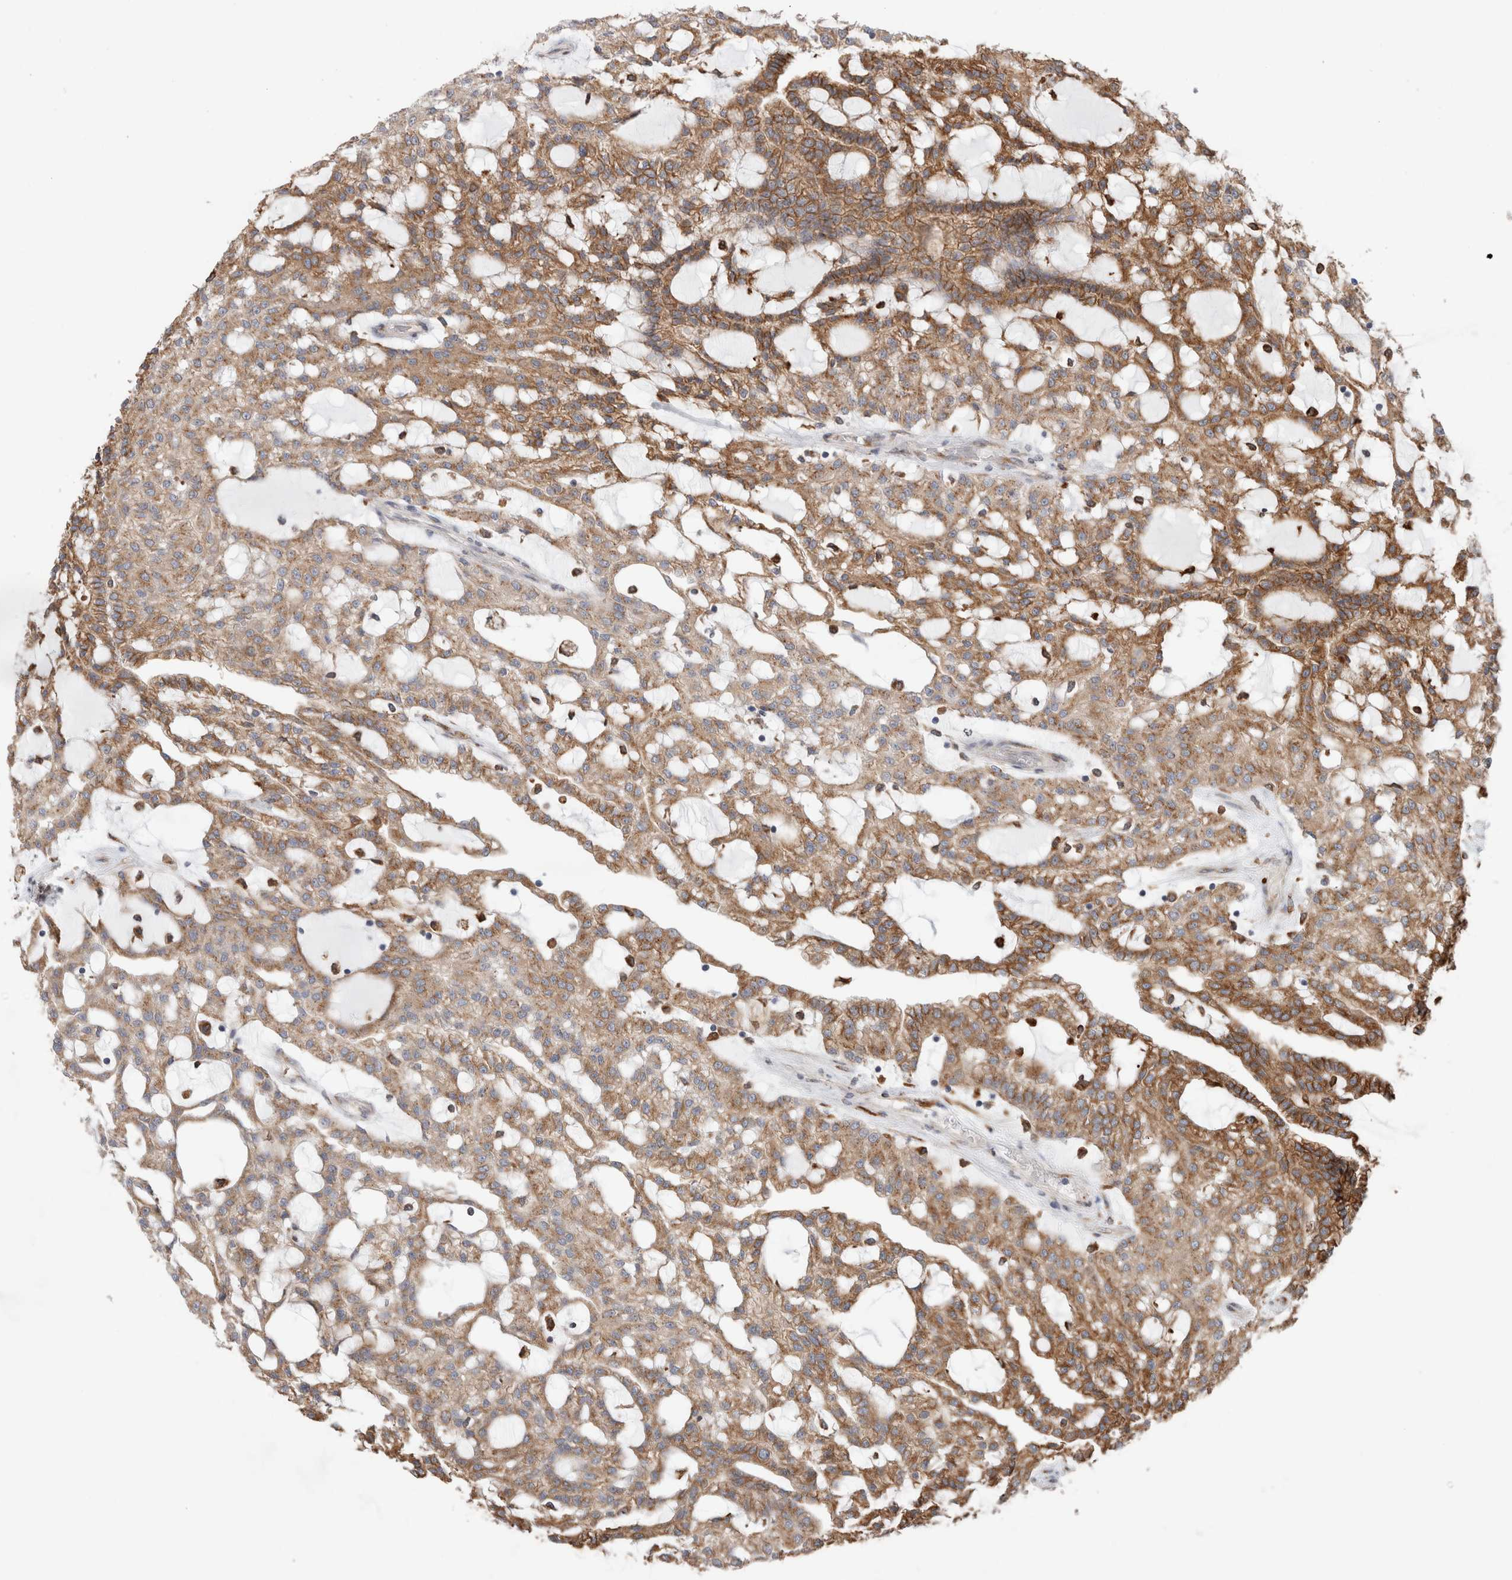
{"staining": {"intensity": "moderate", "quantity": ">75%", "location": "cytoplasmic/membranous"}, "tissue": "renal cancer", "cell_type": "Tumor cells", "image_type": "cancer", "snomed": [{"axis": "morphology", "description": "Adenocarcinoma, NOS"}, {"axis": "topography", "description": "Kidney"}], "caption": "This is an image of immunohistochemistry (IHC) staining of renal adenocarcinoma, which shows moderate expression in the cytoplasmic/membranous of tumor cells.", "gene": "P4HA1", "patient": {"sex": "male", "age": 63}}